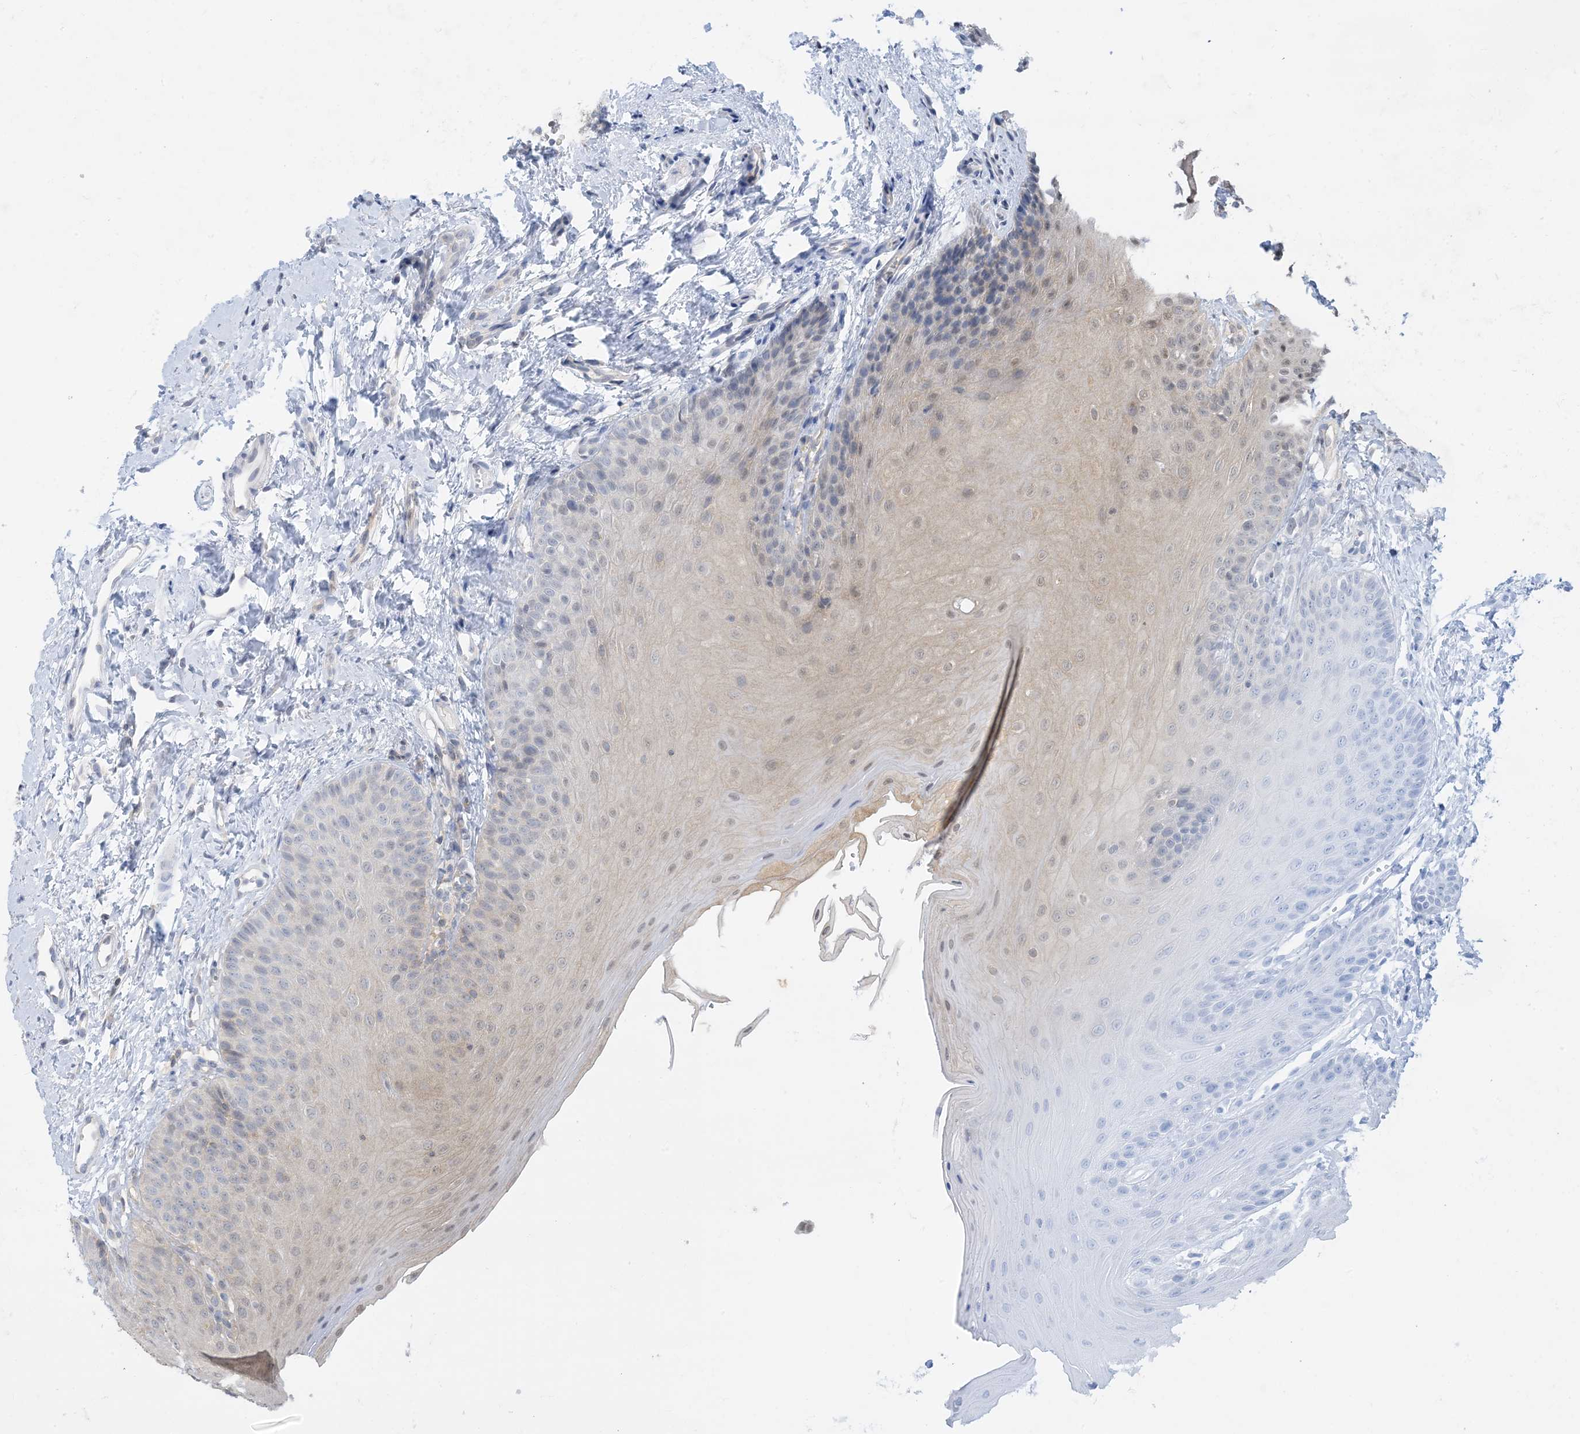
{"staining": {"intensity": "moderate", "quantity": "25%-75%", "location": "cytoplasmic/membranous"}, "tissue": "oral mucosa", "cell_type": "Squamous epithelial cells", "image_type": "normal", "snomed": [{"axis": "morphology", "description": "Normal tissue, NOS"}, {"axis": "topography", "description": "Oral tissue"}], "caption": "Immunohistochemical staining of normal oral mucosa displays 25%-75% levels of moderate cytoplasmic/membranous protein positivity in about 25%-75% of squamous epithelial cells. The staining is performed using DAB (3,3'-diaminobenzidine) brown chromogen to label protein expression. The nuclei are counter-stained blue using hematoxylin.", "gene": "CASP4", "patient": {"sex": "female", "age": 68}}